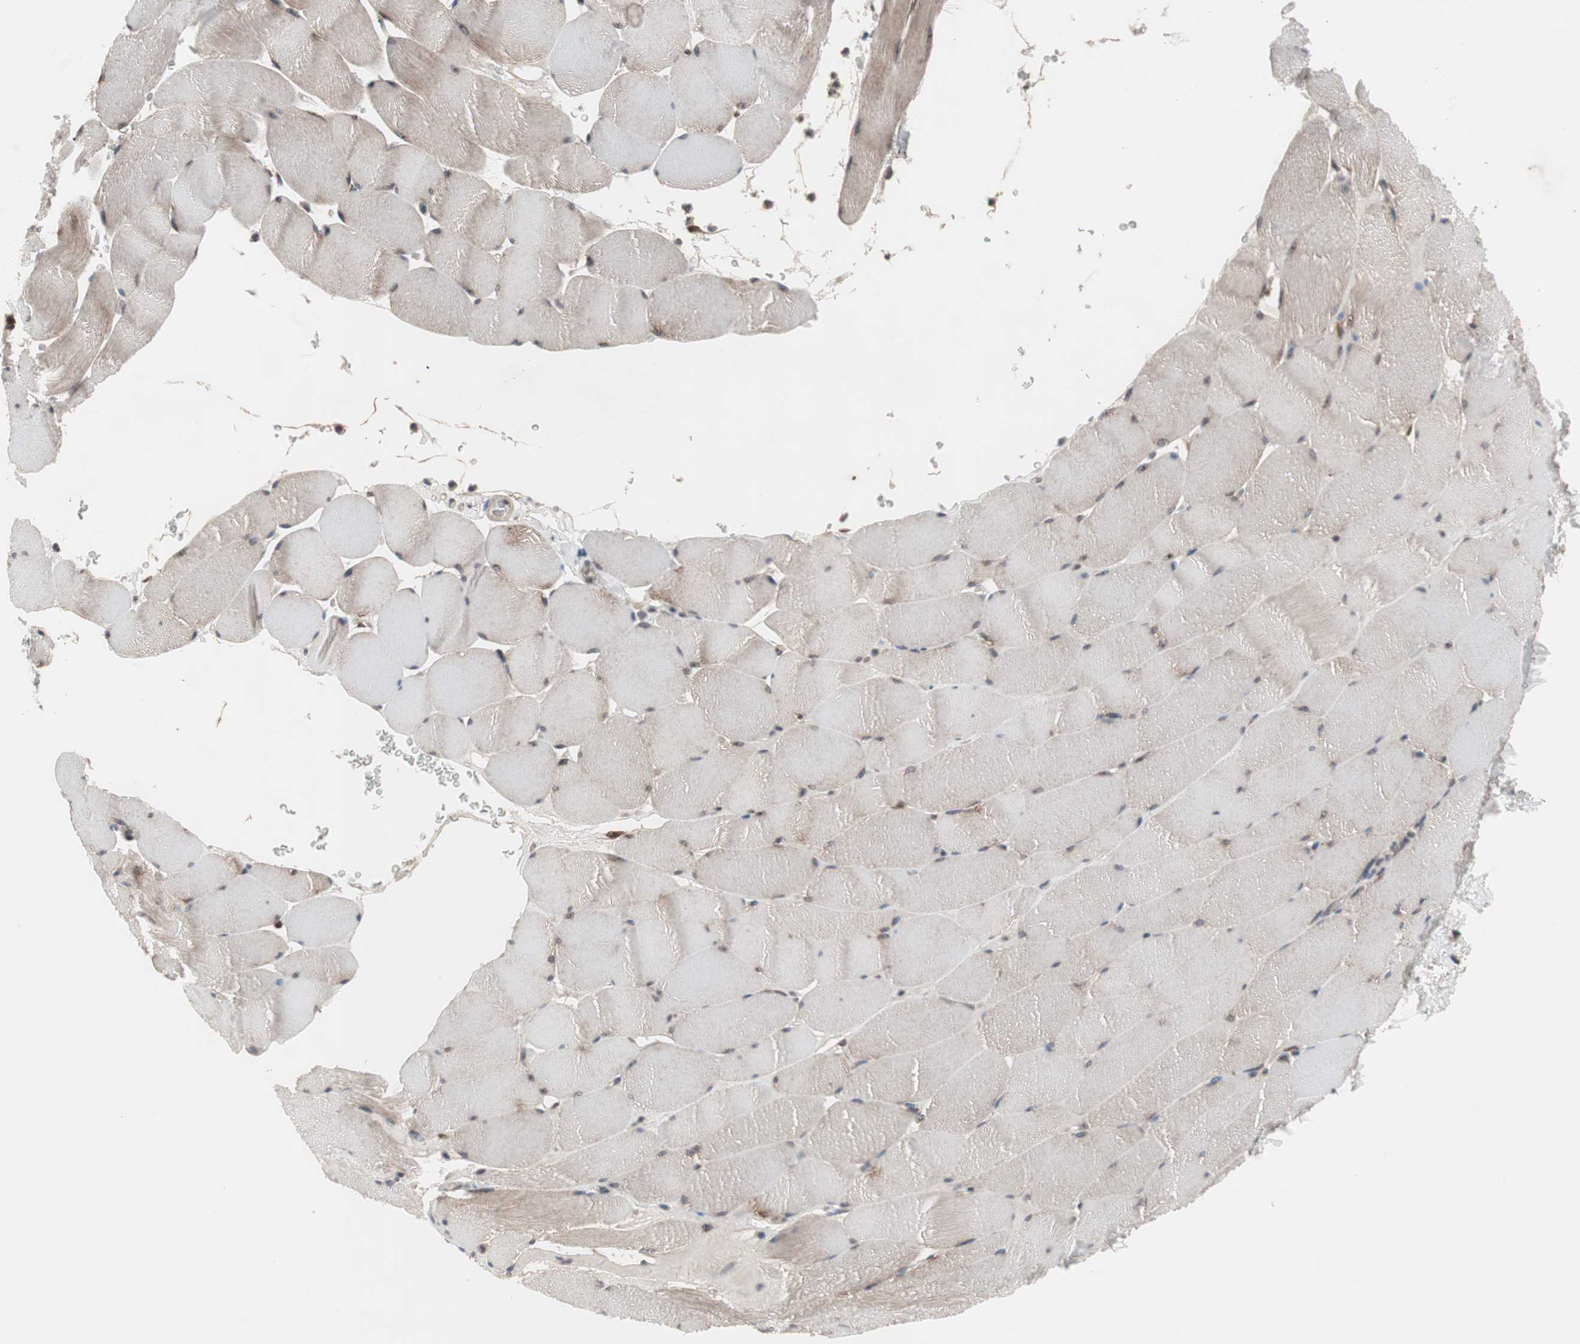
{"staining": {"intensity": "weak", "quantity": "25%-75%", "location": "cytoplasmic/membranous"}, "tissue": "skeletal muscle", "cell_type": "Myocytes", "image_type": "normal", "snomed": [{"axis": "morphology", "description": "Normal tissue, NOS"}, {"axis": "topography", "description": "Skeletal muscle"}], "caption": "High-magnification brightfield microscopy of benign skeletal muscle stained with DAB (3,3'-diaminobenzidine) (brown) and counterstained with hematoxylin (blue). myocytes exhibit weak cytoplasmic/membranous expression is identified in about25%-75% of cells.", "gene": "IRS1", "patient": {"sex": "male", "age": 62}}